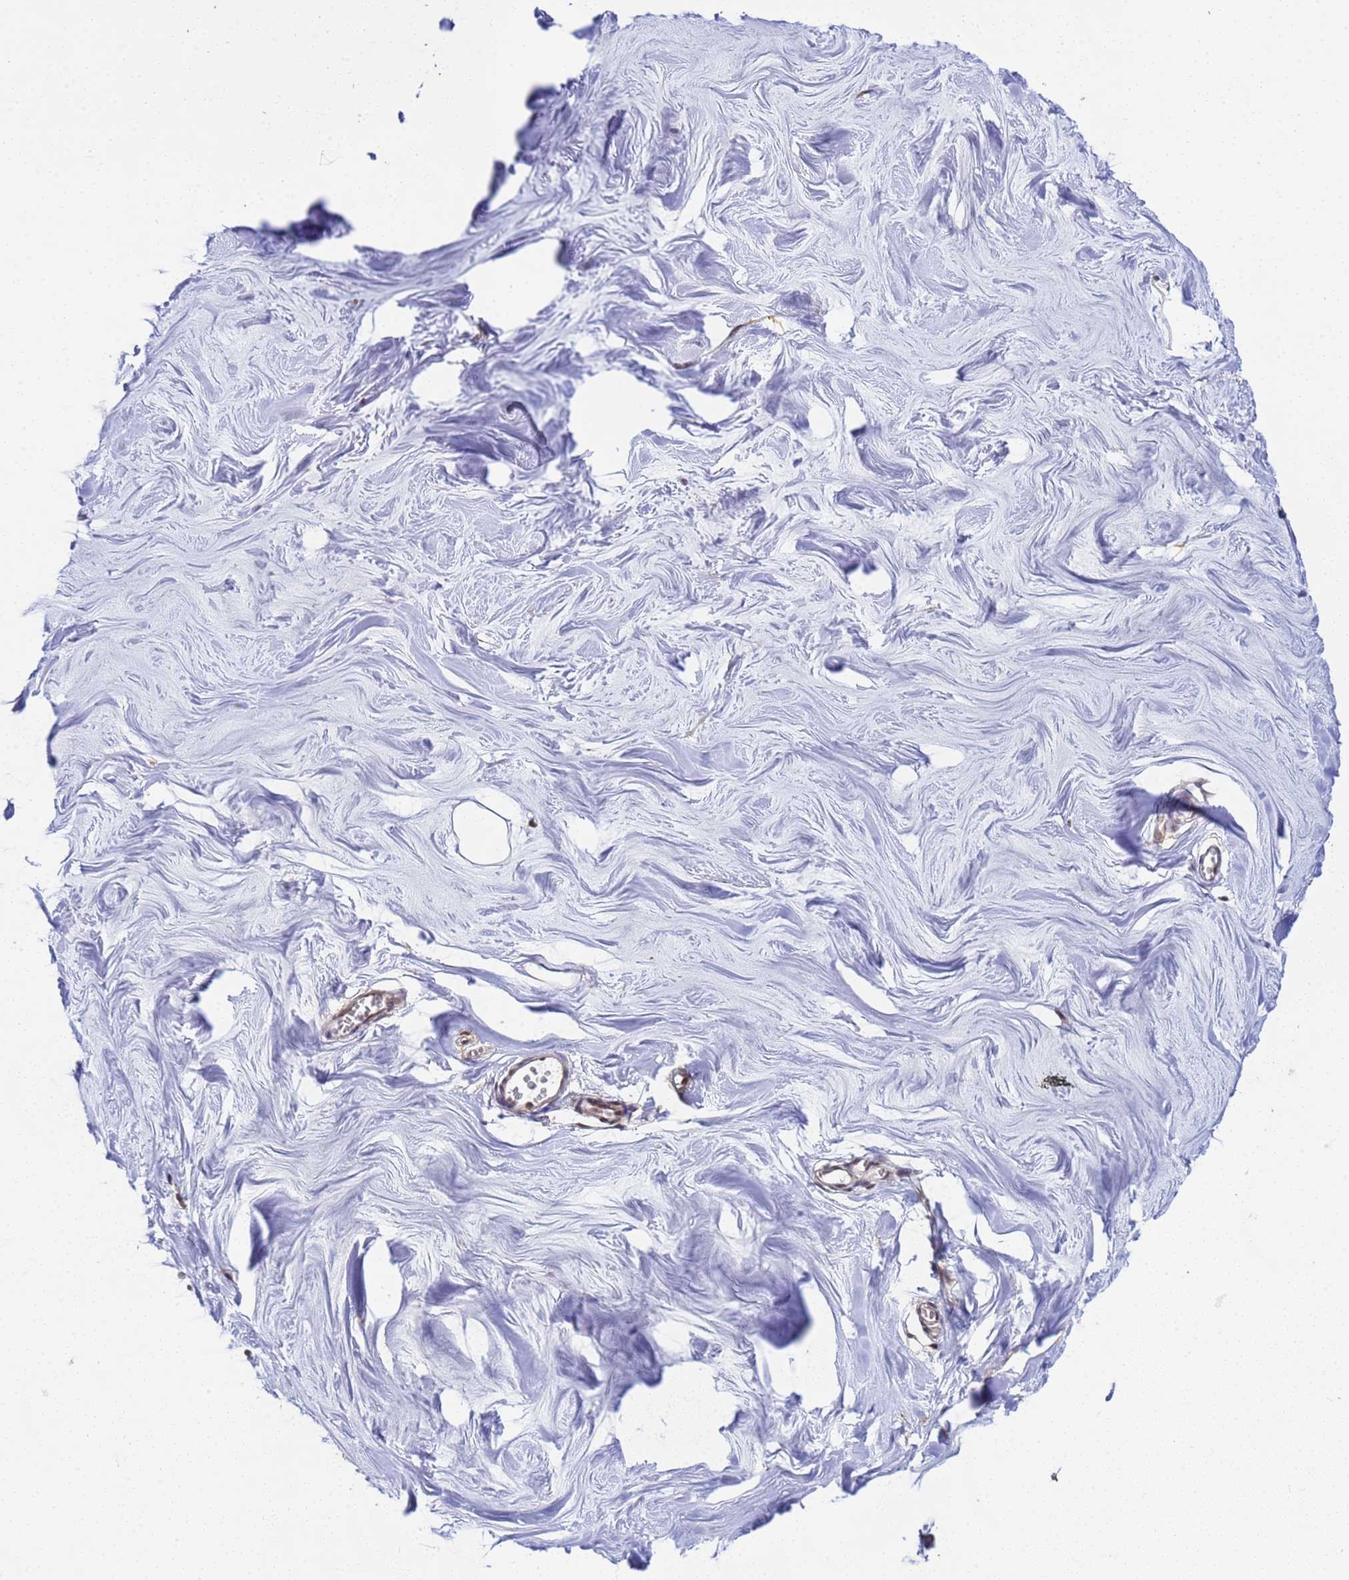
{"staining": {"intensity": "negative", "quantity": "none", "location": "none"}, "tissue": "breast", "cell_type": "Adipocytes", "image_type": "normal", "snomed": [{"axis": "morphology", "description": "Normal tissue, NOS"}, {"axis": "topography", "description": "Breast"}], "caption": "DAB (3,3'-diaminobenzidine) immunohistochemical staining of benign breast exhibits no significant staining in adipocytes.", "gene": "SYF2", "patient": {"sex": "female", "age": 27}}